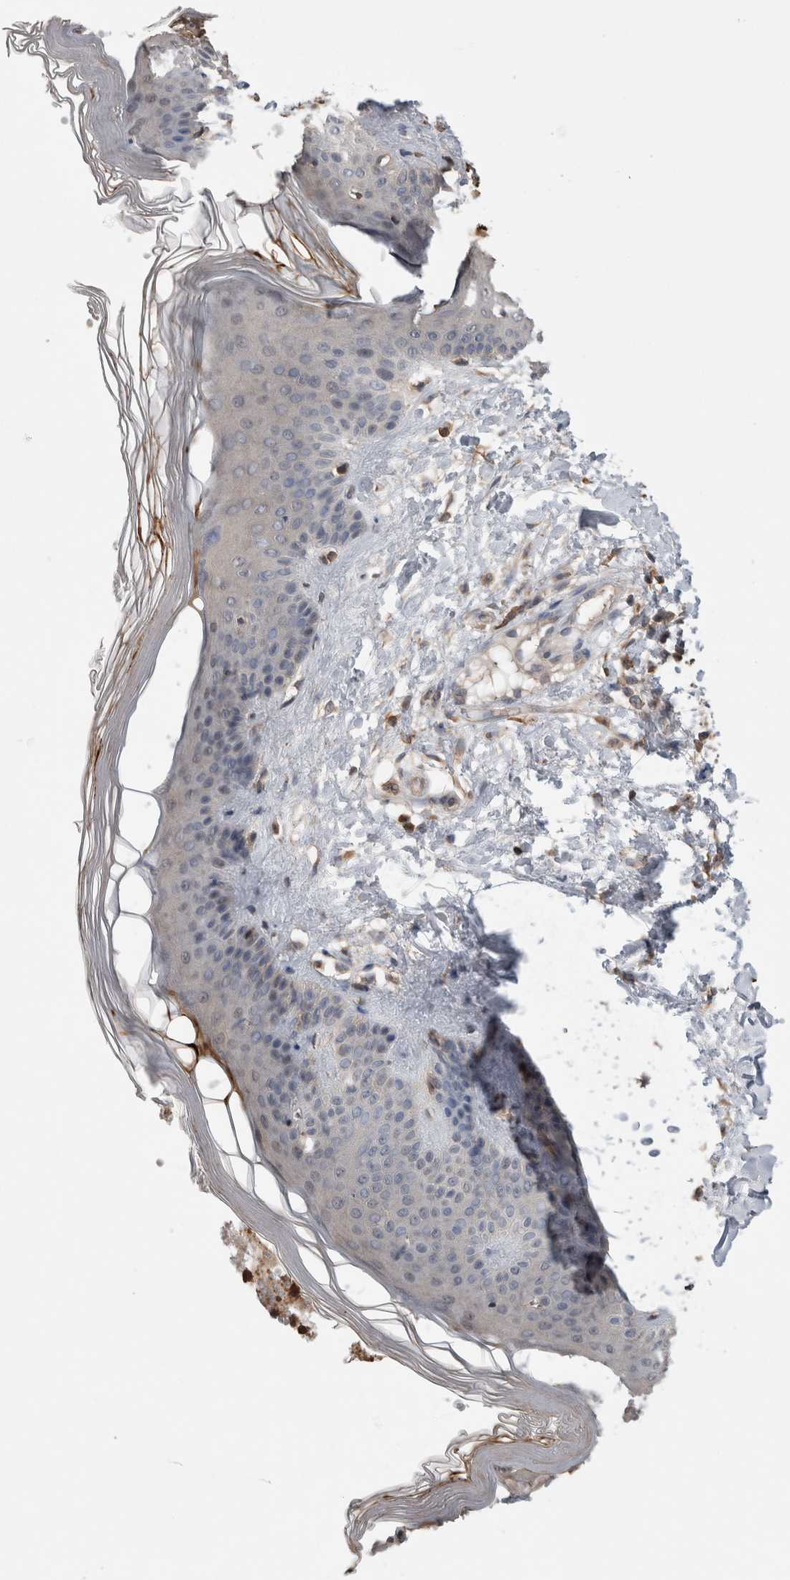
{"staining": {"intensity": "moderate", "quantity": ">75%", "location": "cytoplasmic/membranous"}, "tissue": "skin", "cell_type": "Fibroblasts", "image_type": "normal", "snomed": [{"axis": "morphology", "description": "Normal tissue, NOS"}, {"axis": "morphology", "description": "Malignant melanoma, Metastatic site"}, {"axis": "topography", "description": "Skin"}], "caption": "Immunohistochemistry (IHC) photomicrograph of benign skin: human skin stained using immunohistochemistry (IHC) demonstrates medium levels of moderate protein expression localized specifically in the cytoplasmic/membranous of fibroblasts, appearing as a cytoplasmic/membranous brown color.", "gene": "TRIM5", "patient": {"sex": "male", "age": 41}}